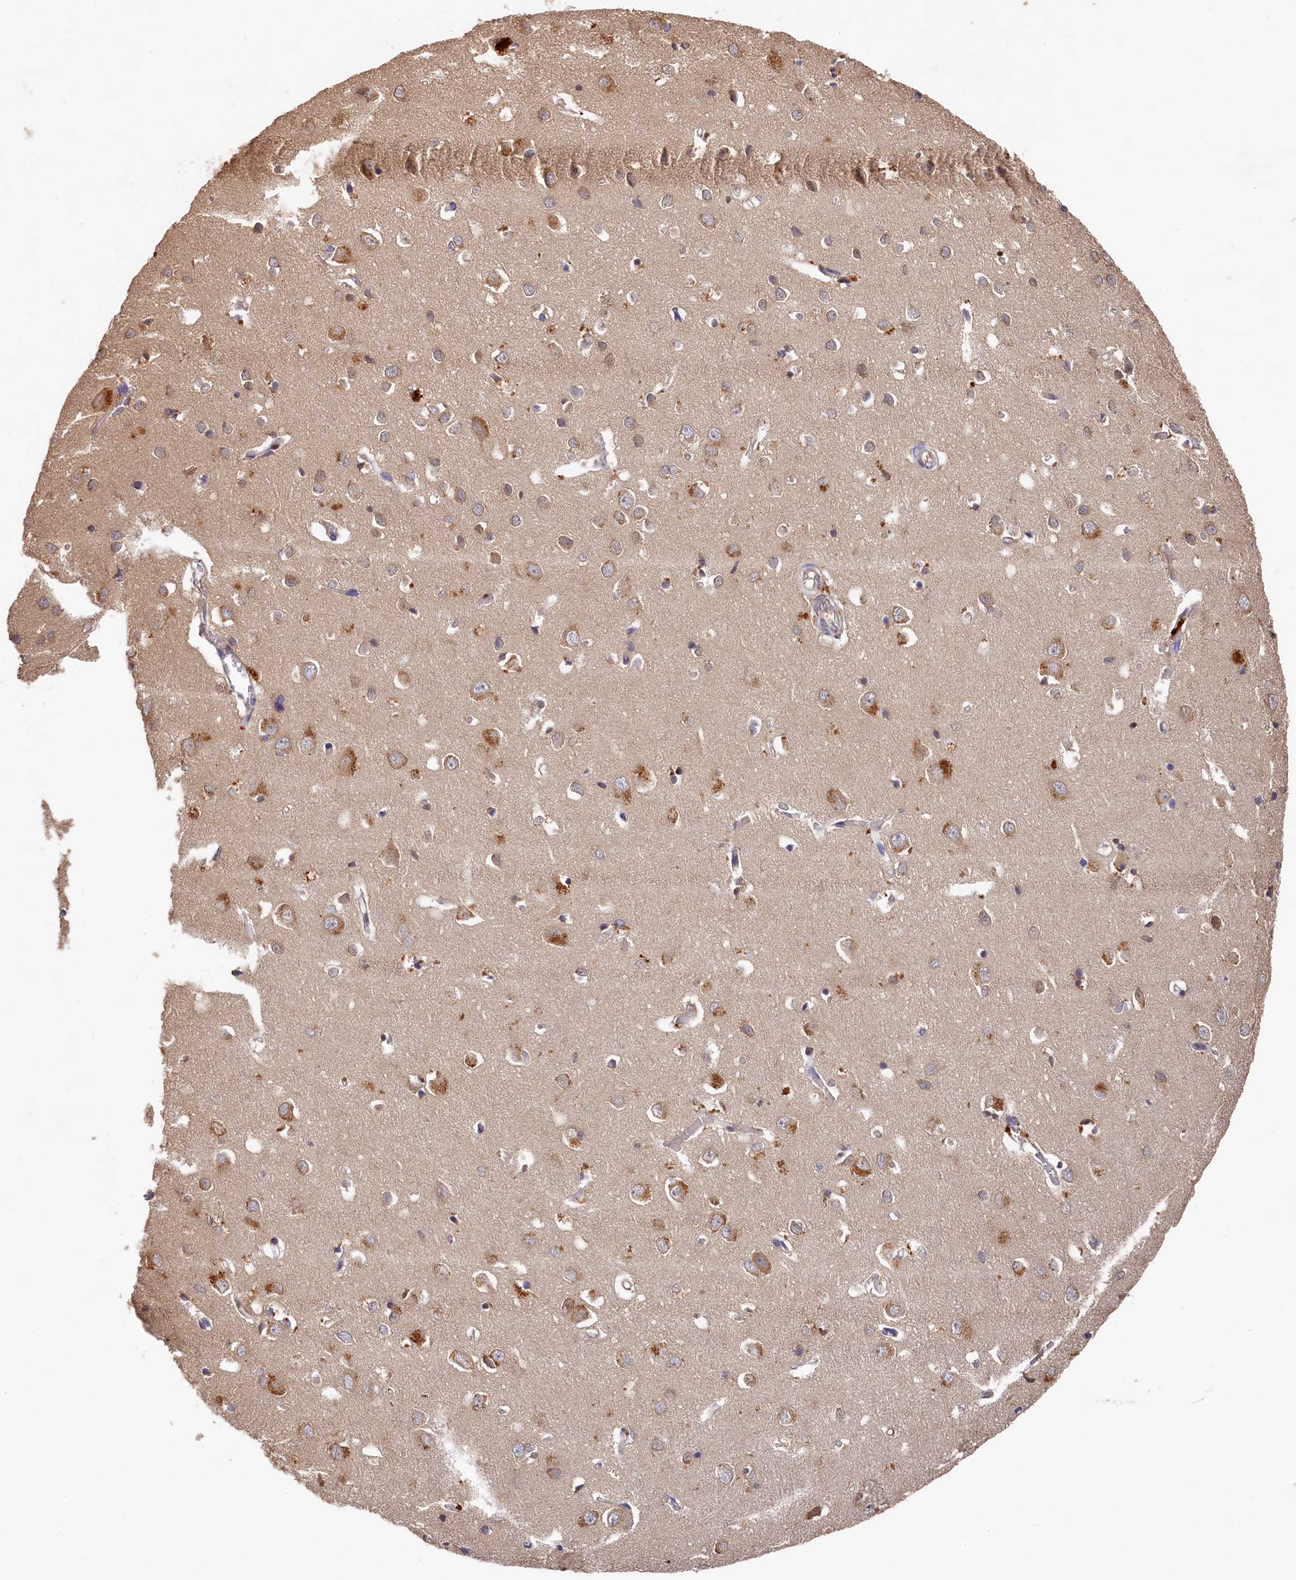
{"staining": {"intensity": "negative", "quantity": "none", "location": "none"}, "tissue": "cerebral cortex", "cell_type": "Endothelial cells", "image_type": "normal", "snomed": [{"axis": "morphology", "description": "Normal tissue, NOS"}, {"axis": "topography", "description": "Cerebral cortex"}], "caption": "A high-resolution histopathology image shows IHC staining of benign cerebral cortex, which shows no significant expression in endothelial cells.", "gene": "DHRS11", "patient": {"sex": "female", "age": 64}}